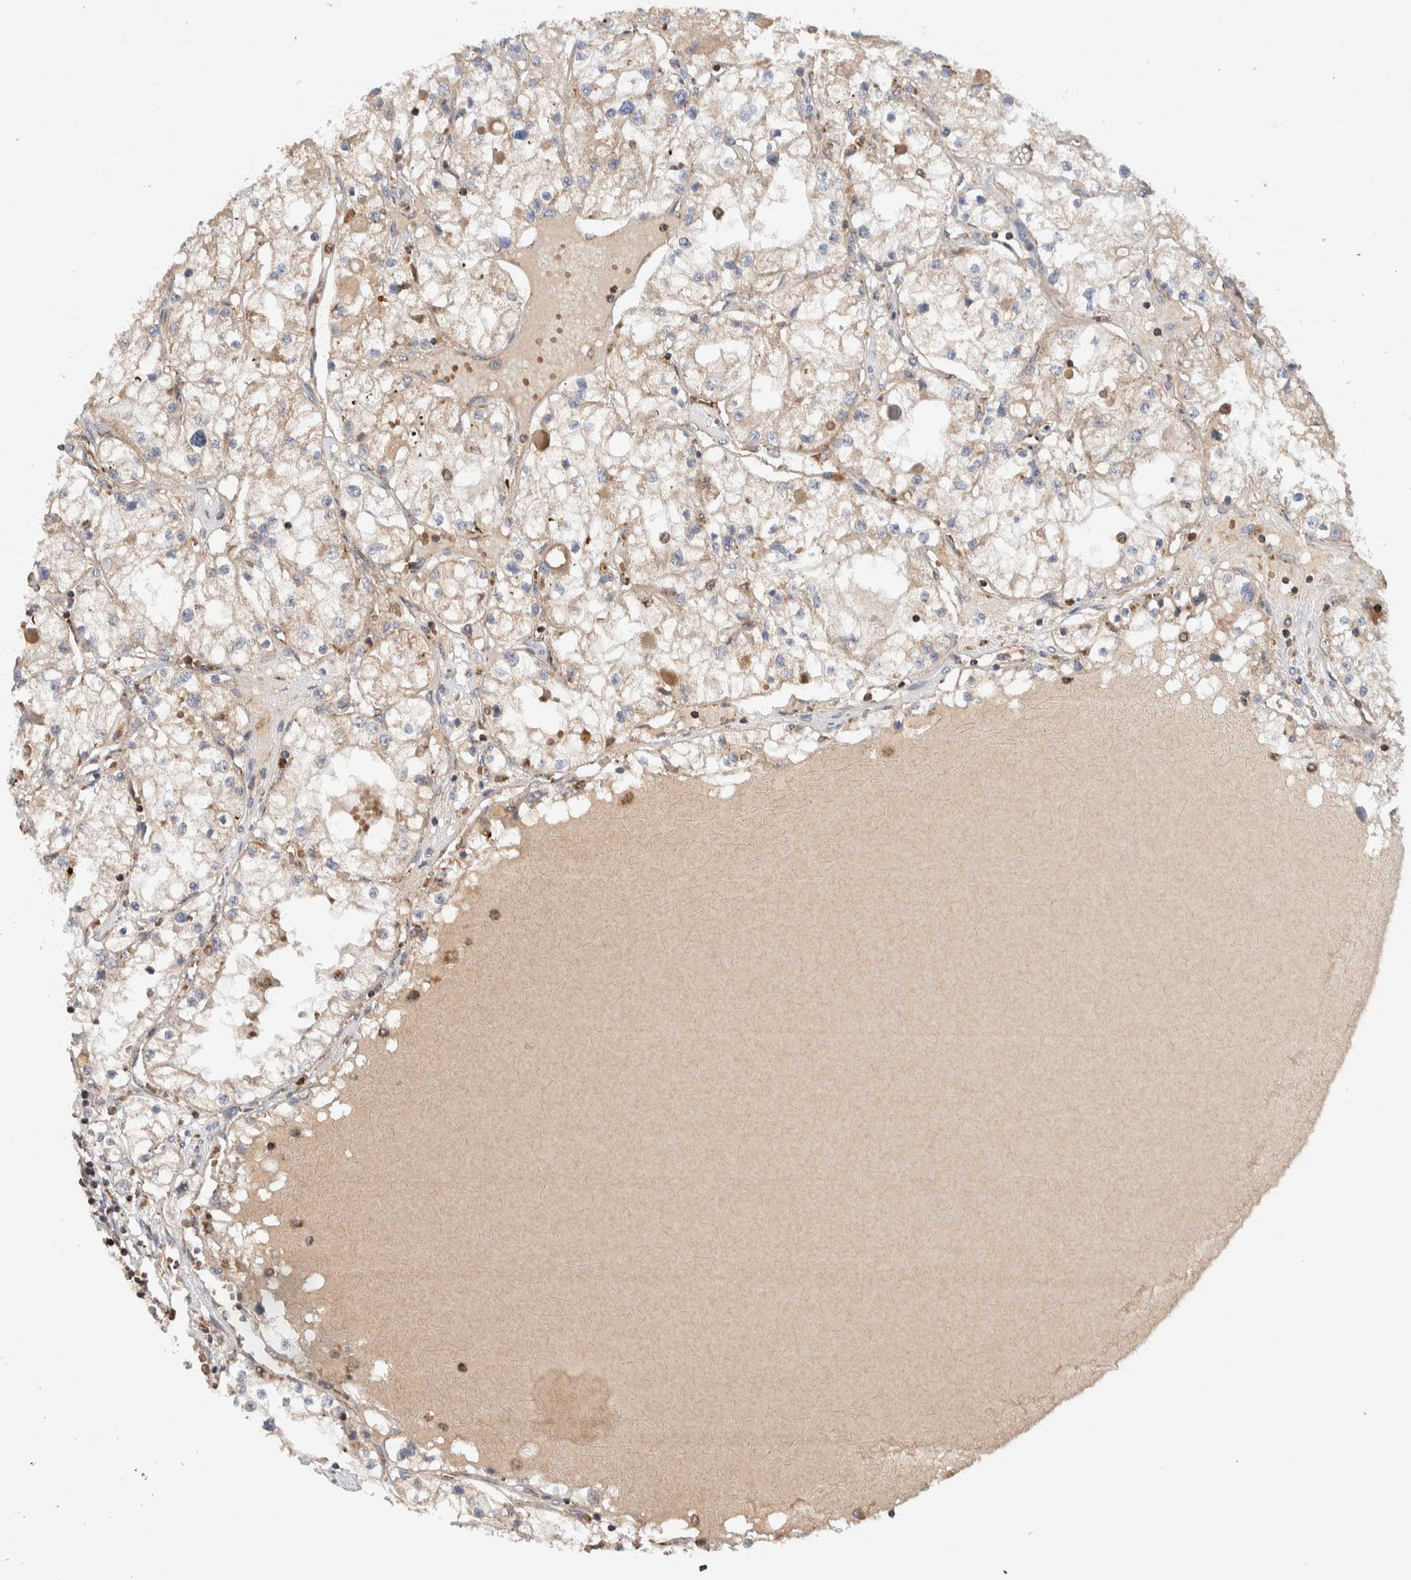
{"staining": {"intensity": "weak", "quantity": "<25%", "location": "cytoplasmic/membranous"}, "tissue": "renal cancer", "cell_type": "Tumor cells", "image_type": "cancer", "snomed": [{"axis": "morphology", "description": "Adenocarcinoma, NOS"}, {"axis": "topography", "description": "Kidney"}], "caption": "Immunohistochemistry (IHC) image of adenocarcinoma (renal) stained for a protein (brown), which shows no expression in tumor cells. (Immunohistochemistry, brightfield microscopy, high magnification).", "gene": "VPS53", "patient": {"sex": "male", "age": 68}}